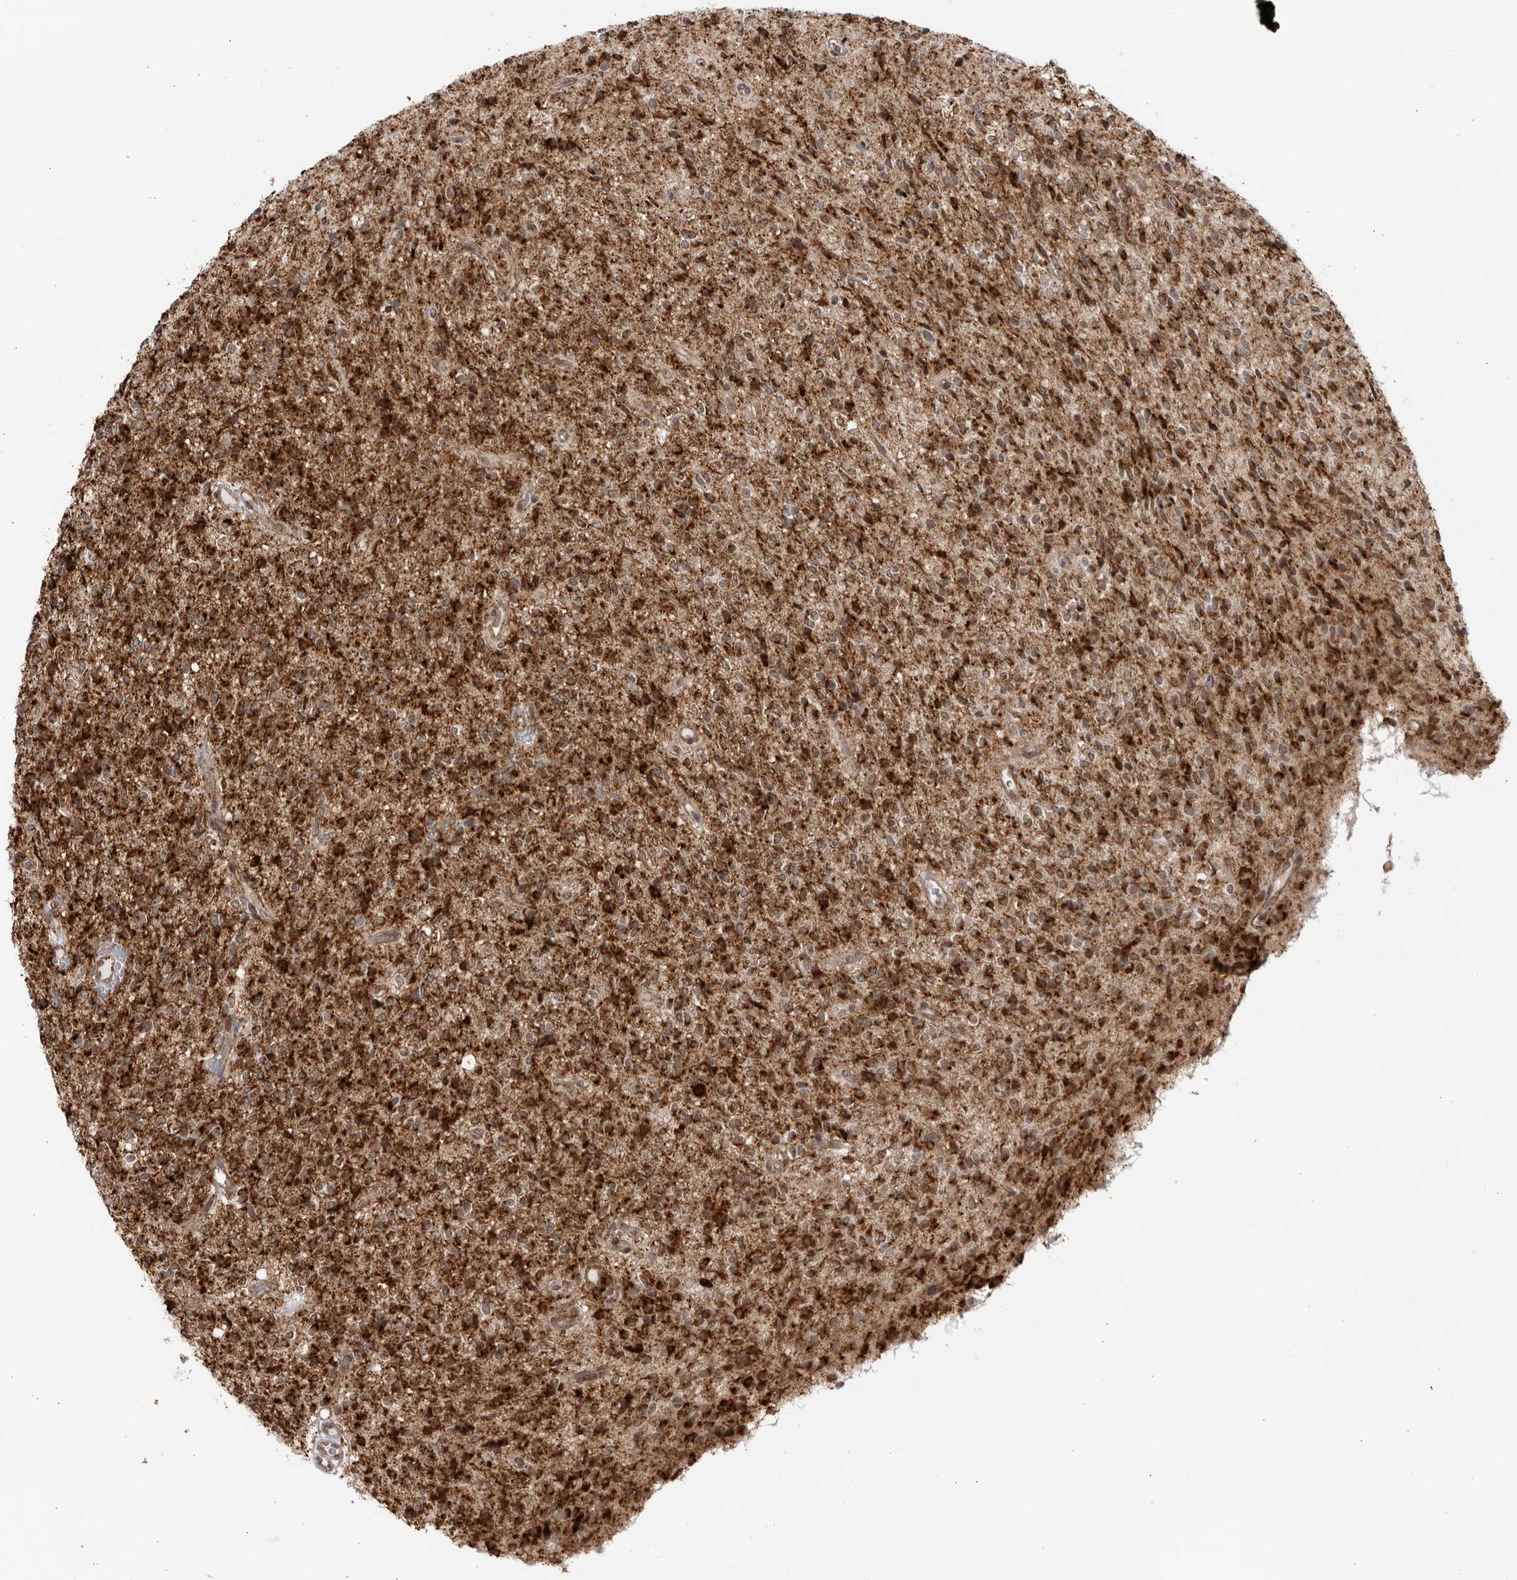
{"staining": {"intensity": "strong", "quantity": ">75%", "location": "cytoplasmic/membranous"}, "tissue": "glioma", "cell_type": "Tumor cells", "image_type": "cancer", "snomed": [{"axis": "morphology", "description": "Glioma, malignant, High grade"}, {"axis": "topography", "description": "Brain"}], "caption": "Protein analysis of glioma tissue displays strong cytoplasmic/membranous staining in about >75% of tumor cells.", "gene": "RBM34", "patient": {"sex": "male", "age": 34}}